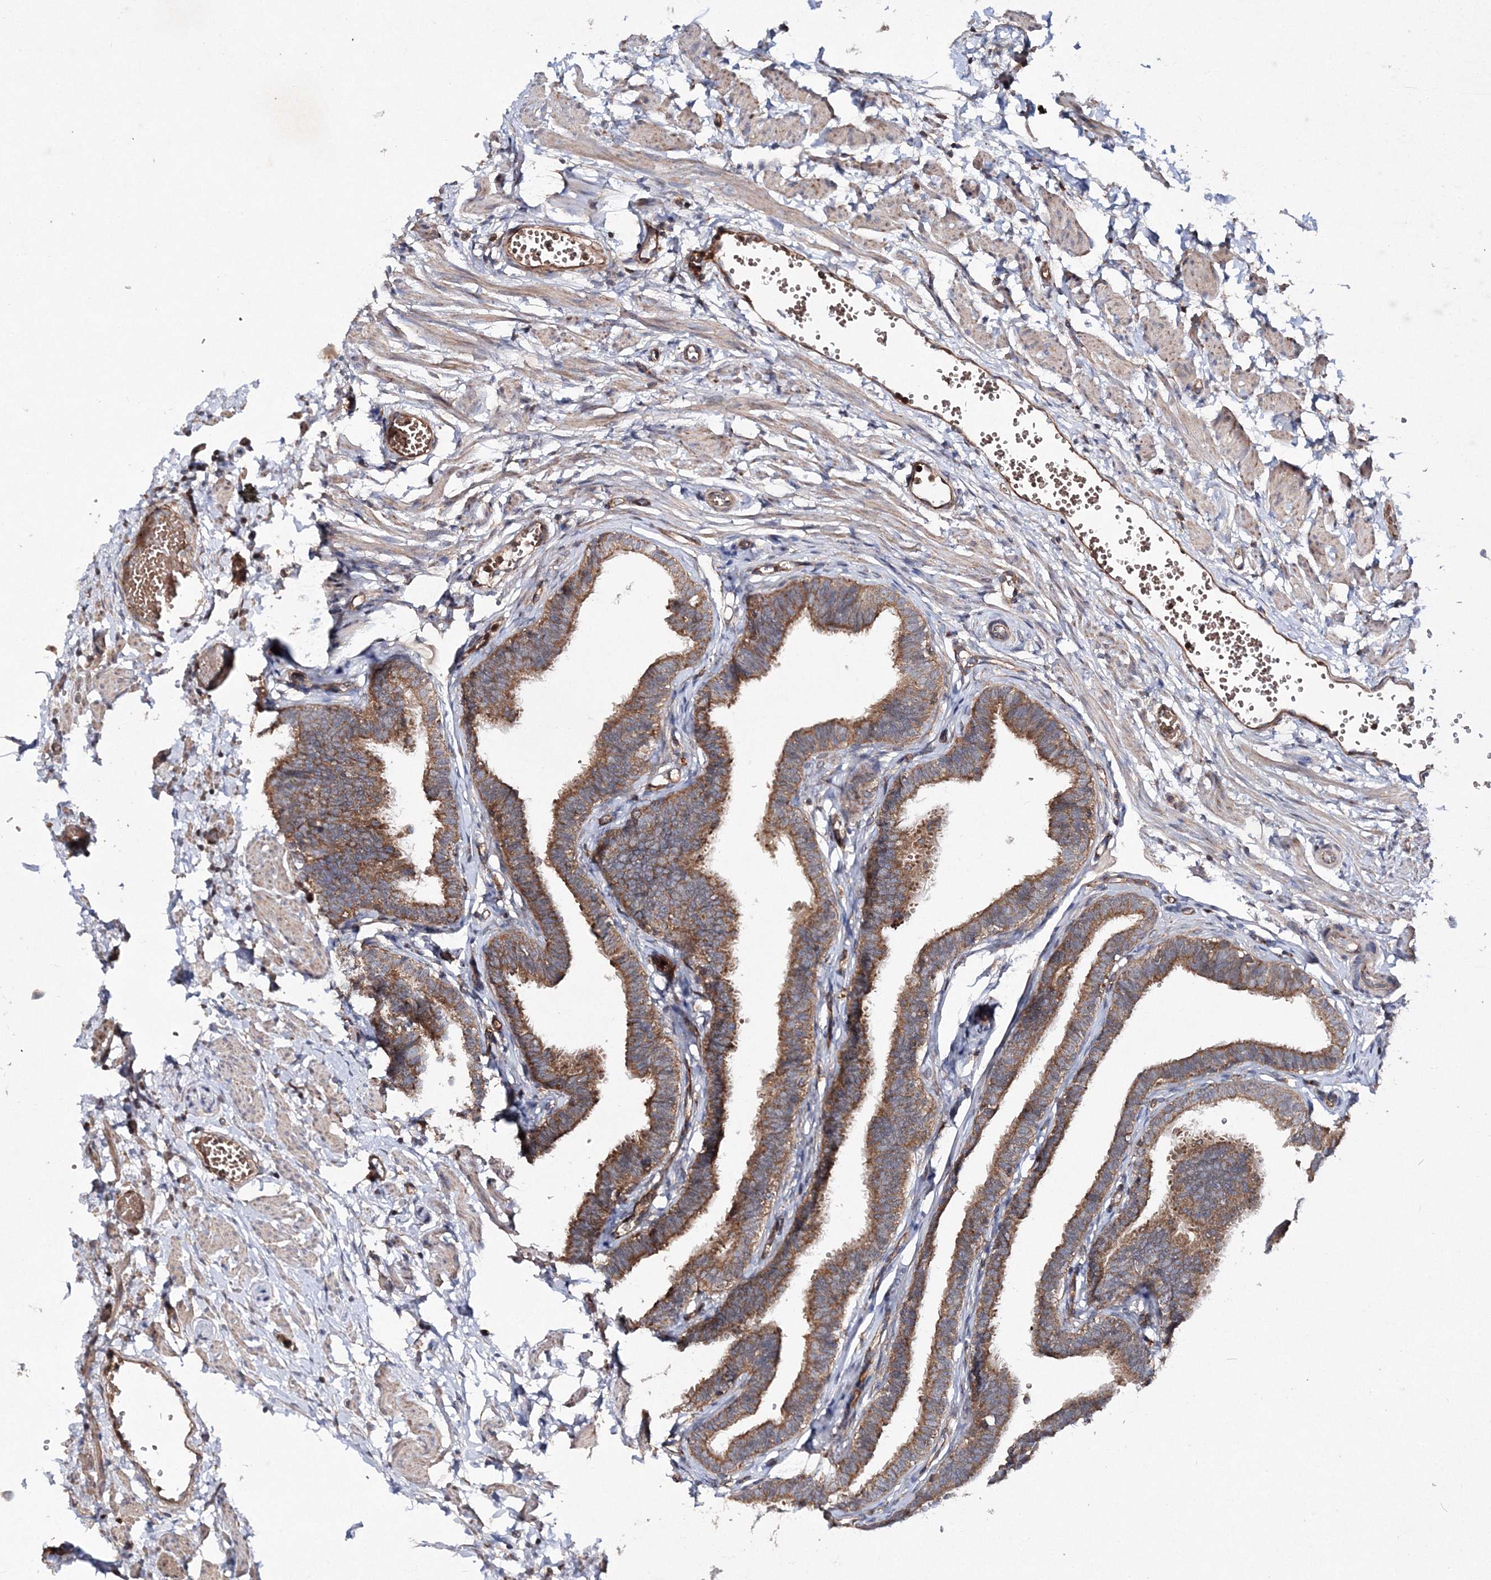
{"staining": {"intensity": "moderate", "quantity": ">75%", "location": "cytoplasmic/membranous"}, "tissue": "fallopian tube", "cell_type": "Glandular cells", "image_type": "normal", "snomed": [{"axis": "morphology", "description": "Normal tissue, NOS"}, {"axis": "topography", "description": "Fallopian tube"}, {"axis": "topography", "description": "Ovary"}], "caption": "Glandular cells exhibit moderate cytoplasmic/membranous positivity in approximately >75% of cells in benign fallopian tube.", "gene": "DNAJC13", "patient": {"sex": "female", "age": 23}}